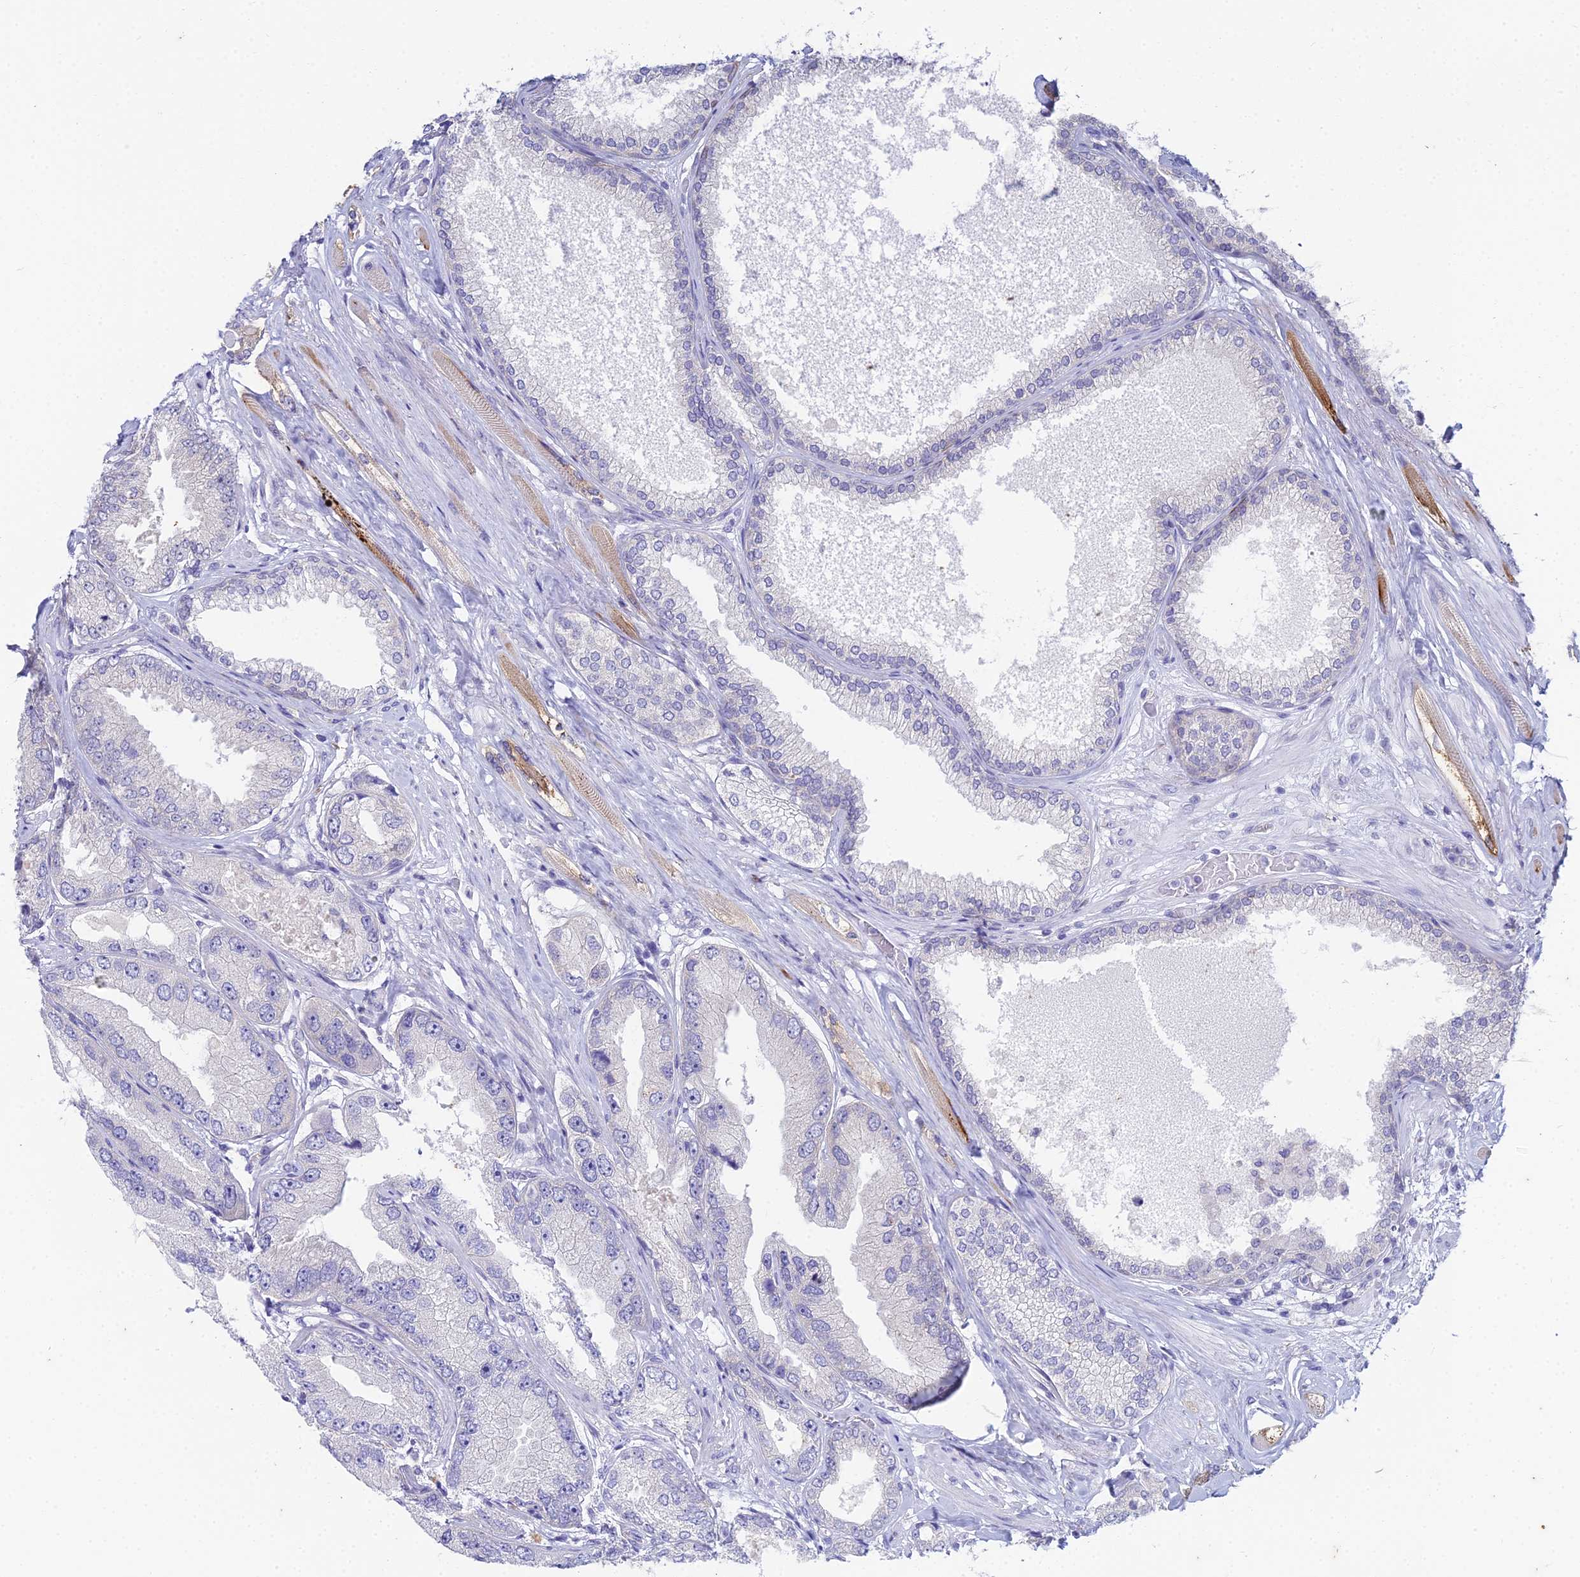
{"staining": {"intensity": "negative", "quantity": "none", "location": "none"}, "tissue": "prostate cancer", "cell_type": "Tumor cells", "image_type": "cancer", "snomed": [{"axis": "morphology", "description": "Adenocarcinoma, High grade"}, {"axis": "topography", "description": "Prostate"}], "caption": "IHC histopathology image of neoplastic tissue: human prostate cancer stained with DAB (3,3'-diaminobenzidine) reveals no significant protein positivity in tumor cells.", "gene": "EEF2KMT", "patient": {"sex": "male", "age": 71}}